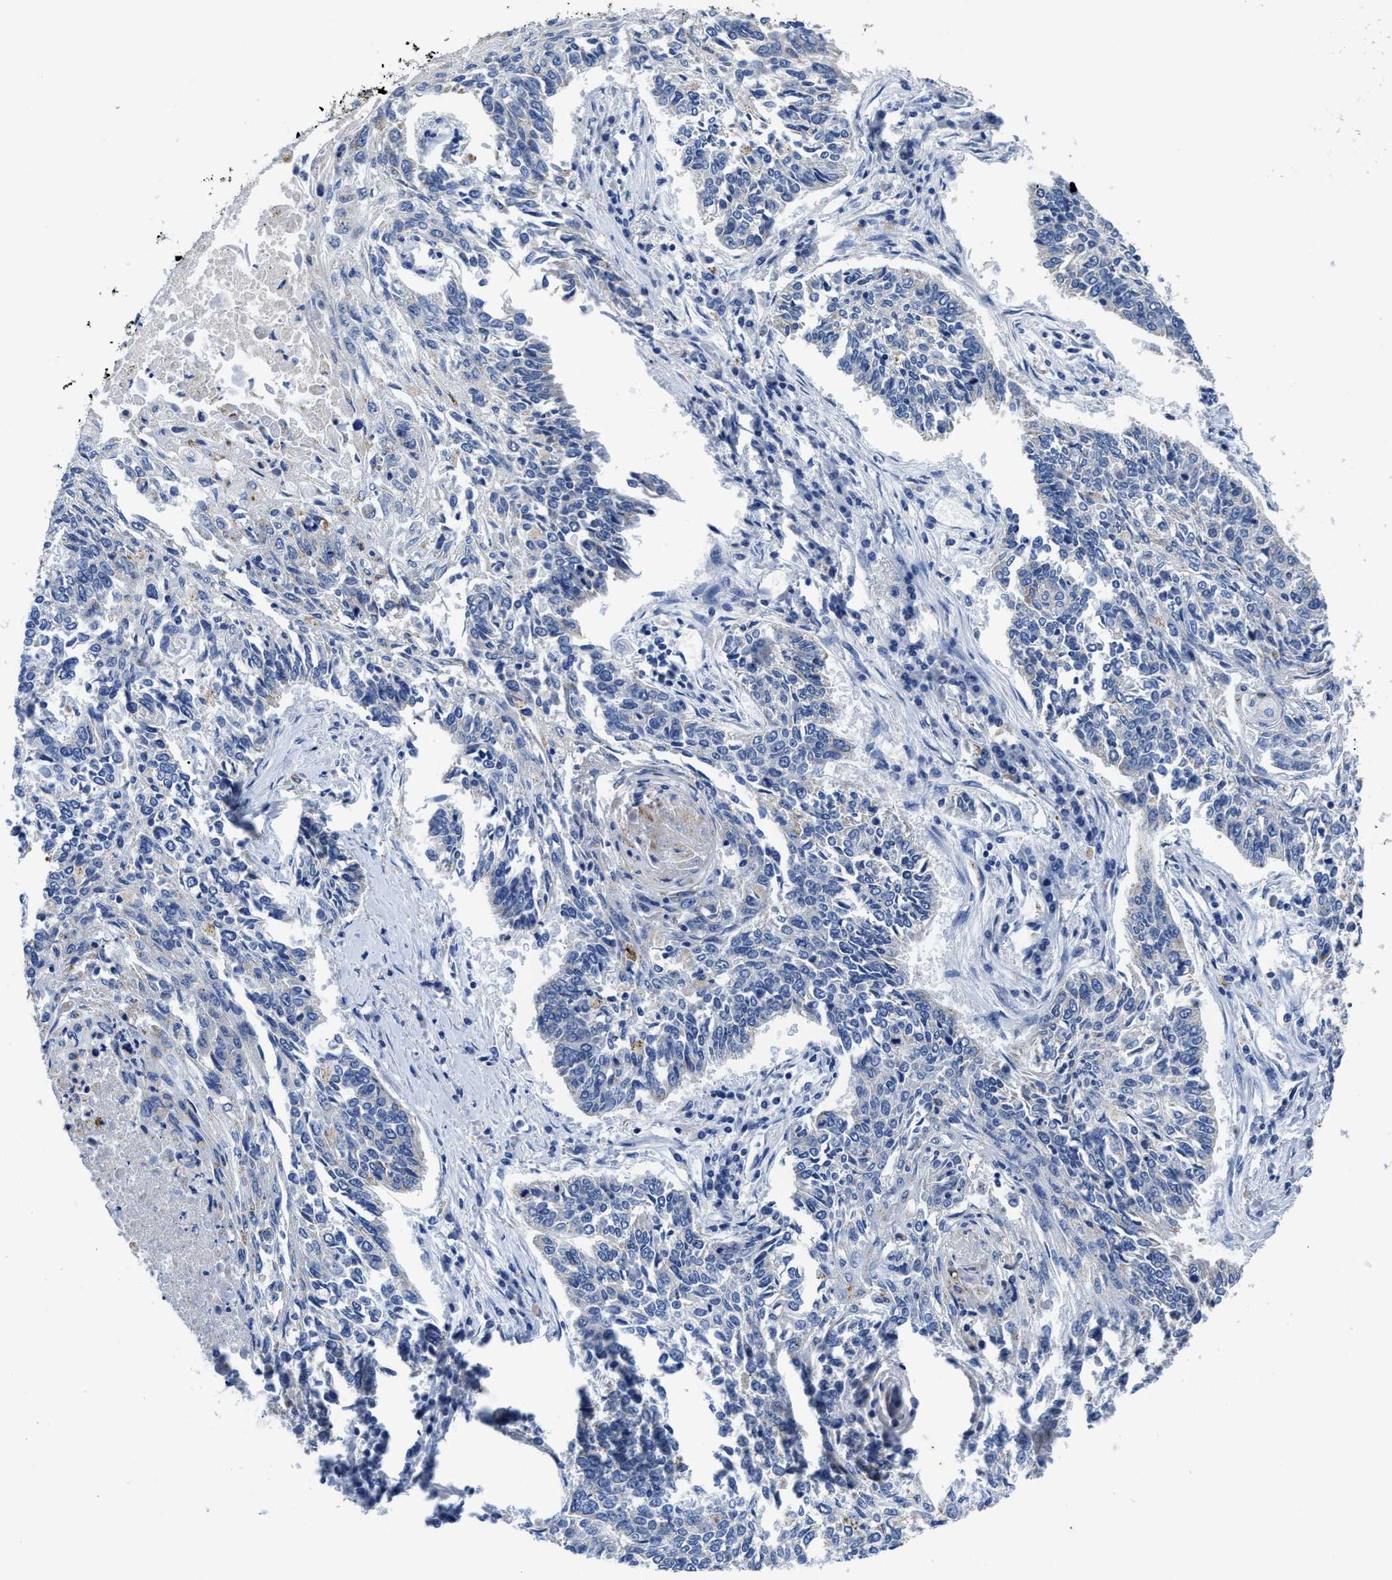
{"staining": {"intensity": "negative", "quantity": "none", "location": "none"}, "tissue": "lung cancer", "cell_type": "Tumor cells", "image_type": "cancer", "snomed": [{"axis": "morphology", "description": "Normal tissue, NOS"}, {"axis": "morphology", "description": "Squamous cell carcinoma, NOS"}, {"axis": "topography", "description": "Cartilage tissue"}, {"axis": "topography", "description": "Bronchus"}, {"axis": "topography", "description": "Lung"}], "caption": "Tumor cells are negative for protein expression in human squamous cell carcinoma (lung).", "gene": "TBRG4", "patient": {"sex": "female", "age": 49}}